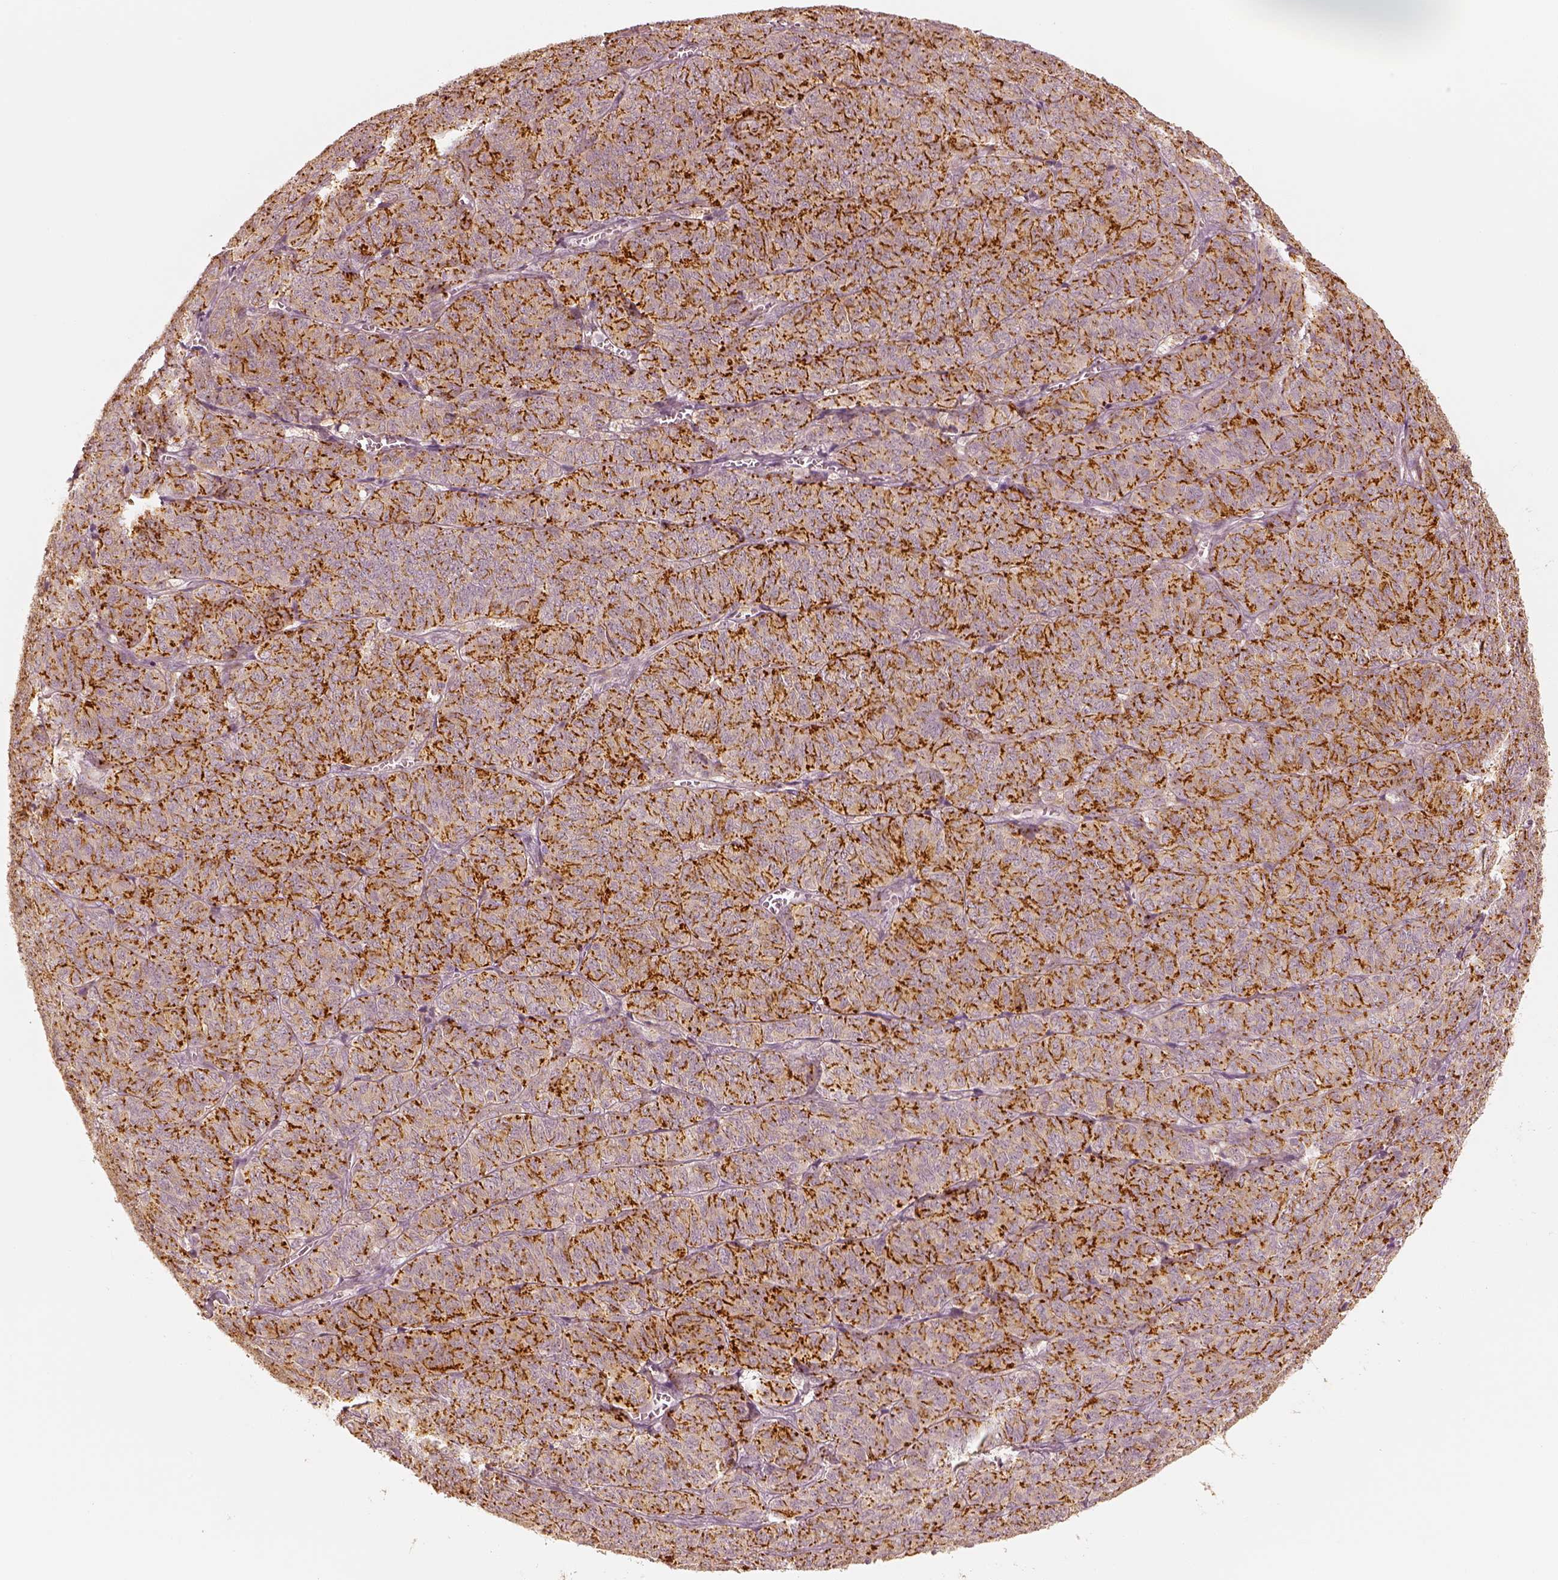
{"staining": {"intensity": "strong", "quantity": ">75%", "location": "cytoplasmic/membranous"}, "tissue": "ovarian cancer", "cell_type": "Tumor cells", "image_type": "cancer", "snomed": [{"axis": "morphology", "description": "Carcinoma, endometroid"}, {"axis": "topography", "description": "Ovary"}], "caption": "Protein analysis of ovarian cancer tissue displays strong cytoplasmic/membranous staining in about >75% of tumor cells.", "gene": "GORASP2", "patient": {"sex": "female", "age": 80}}